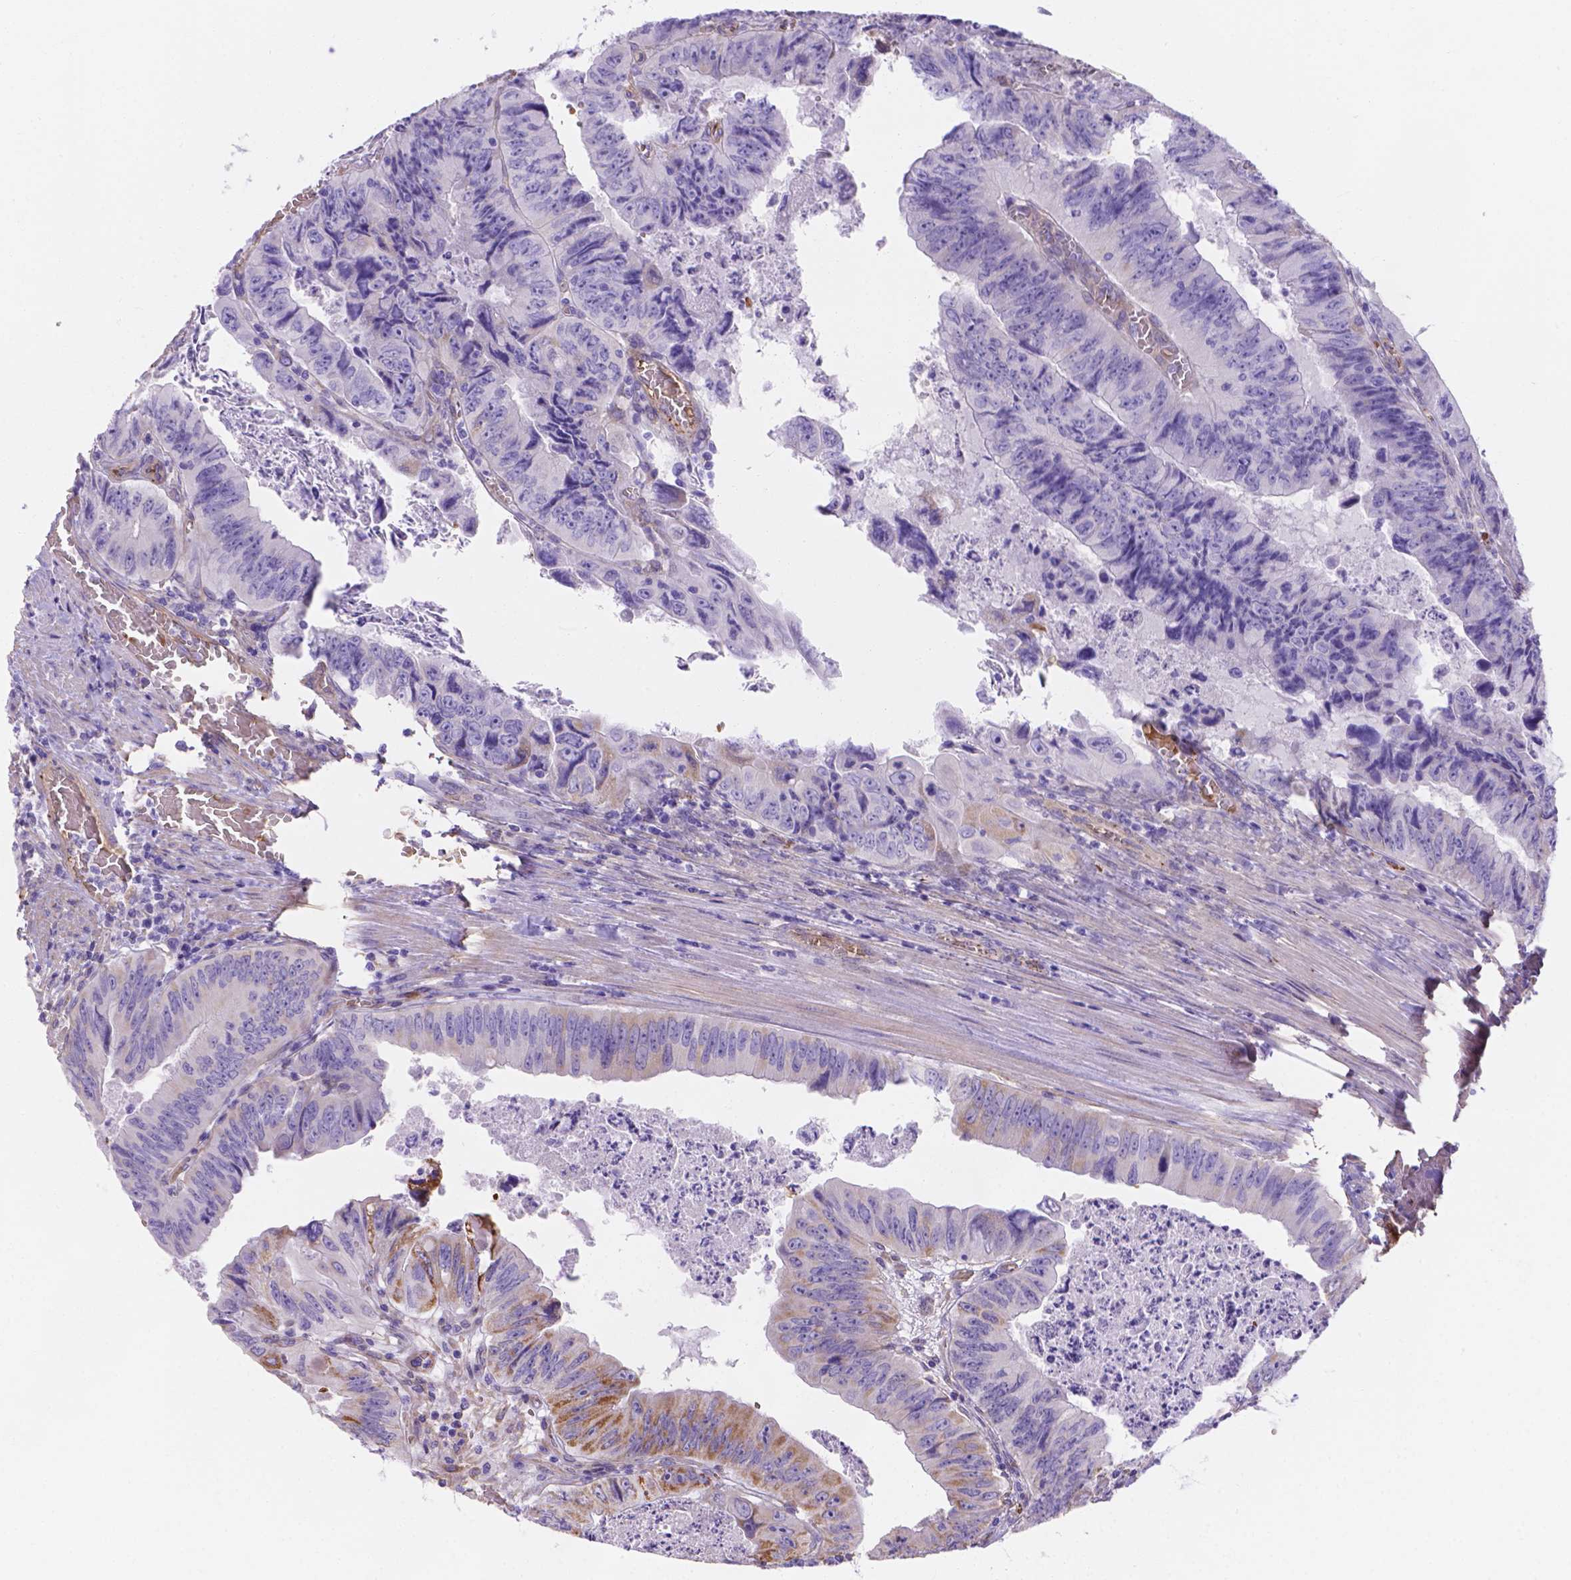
{"staining": {"intensity": "moderate", "quantity": "25%-75%", "location": "cytoplasmic/membranous"}, "tissue": "colorectal cancer", "cell_type": "Tumor cells", "image_type": "cancer", "snomed": [{"axis": "morphology", "description": "Adenocarcinoma, NOS"}, {"axis": "topography", "description": "Colon"}], "caption": "Adenocarcinoma (colorectal) stained for a protein reveals moderate cytoplasmic/membranous positivity in tumor cells.", "gene": "SLC40A1", "patient": {"sex": "female", "age": 84}}